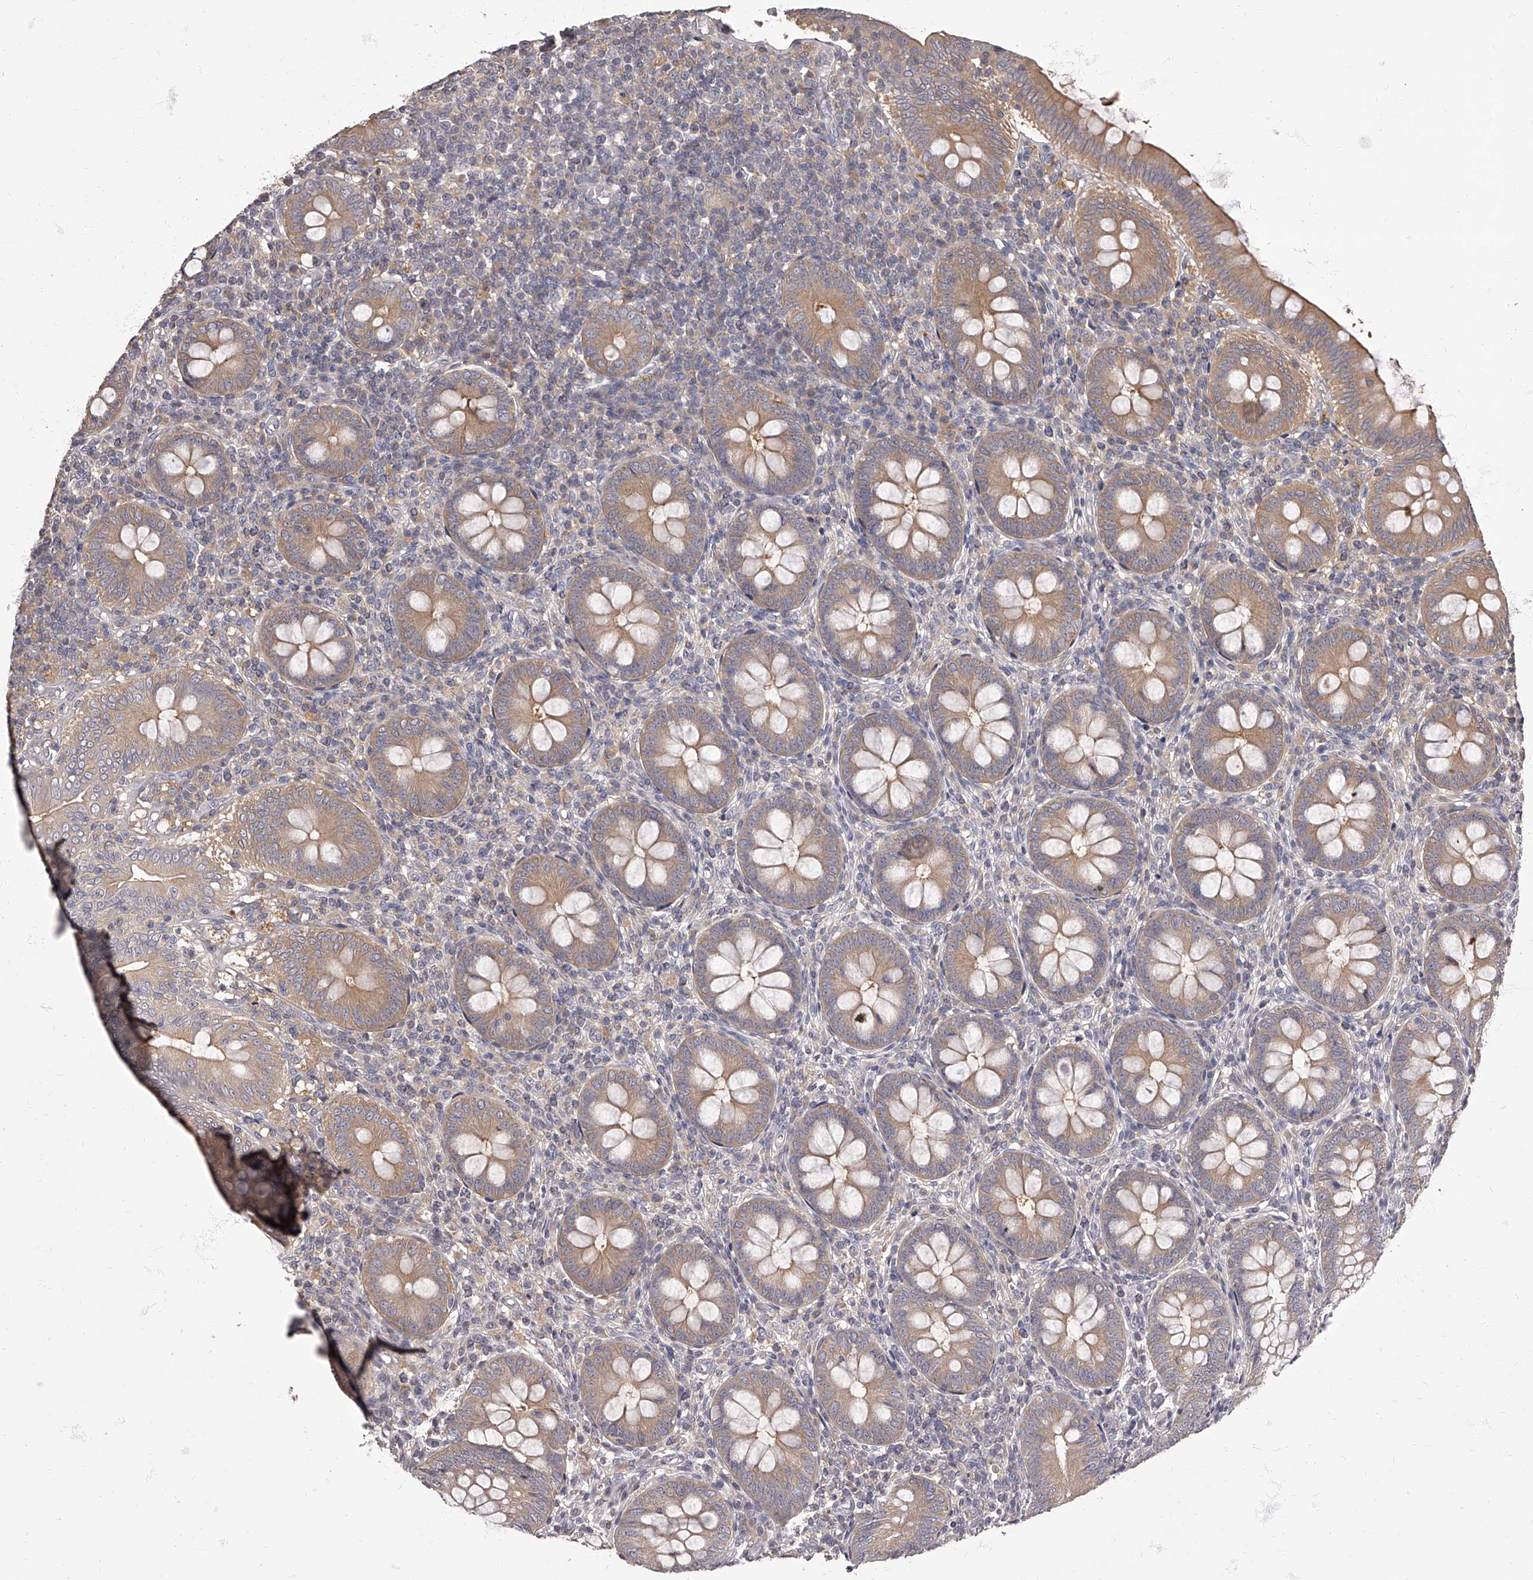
{"staining": {"intensity": "weak", "quantity": "25%-75%", "location": "cytoplasmic/membranous"}, "tissue": "appendix", "cell_type": "Glandular cells", "image_type": "normal", "snomed": [{"axis": "morphology", "description": "Normal tissue, NOS"}, {"axis": "topography", "description": "Appendix"}], "caption": "IHC histopathology image of benign human appendix stained for a protein (brown), which reveals low levels of weak cytoplasmic/membranous staining in approximately 25%-75% of glandular cells.", "gene": "APEH", "patient": {"sex": "male", "age": 14}}